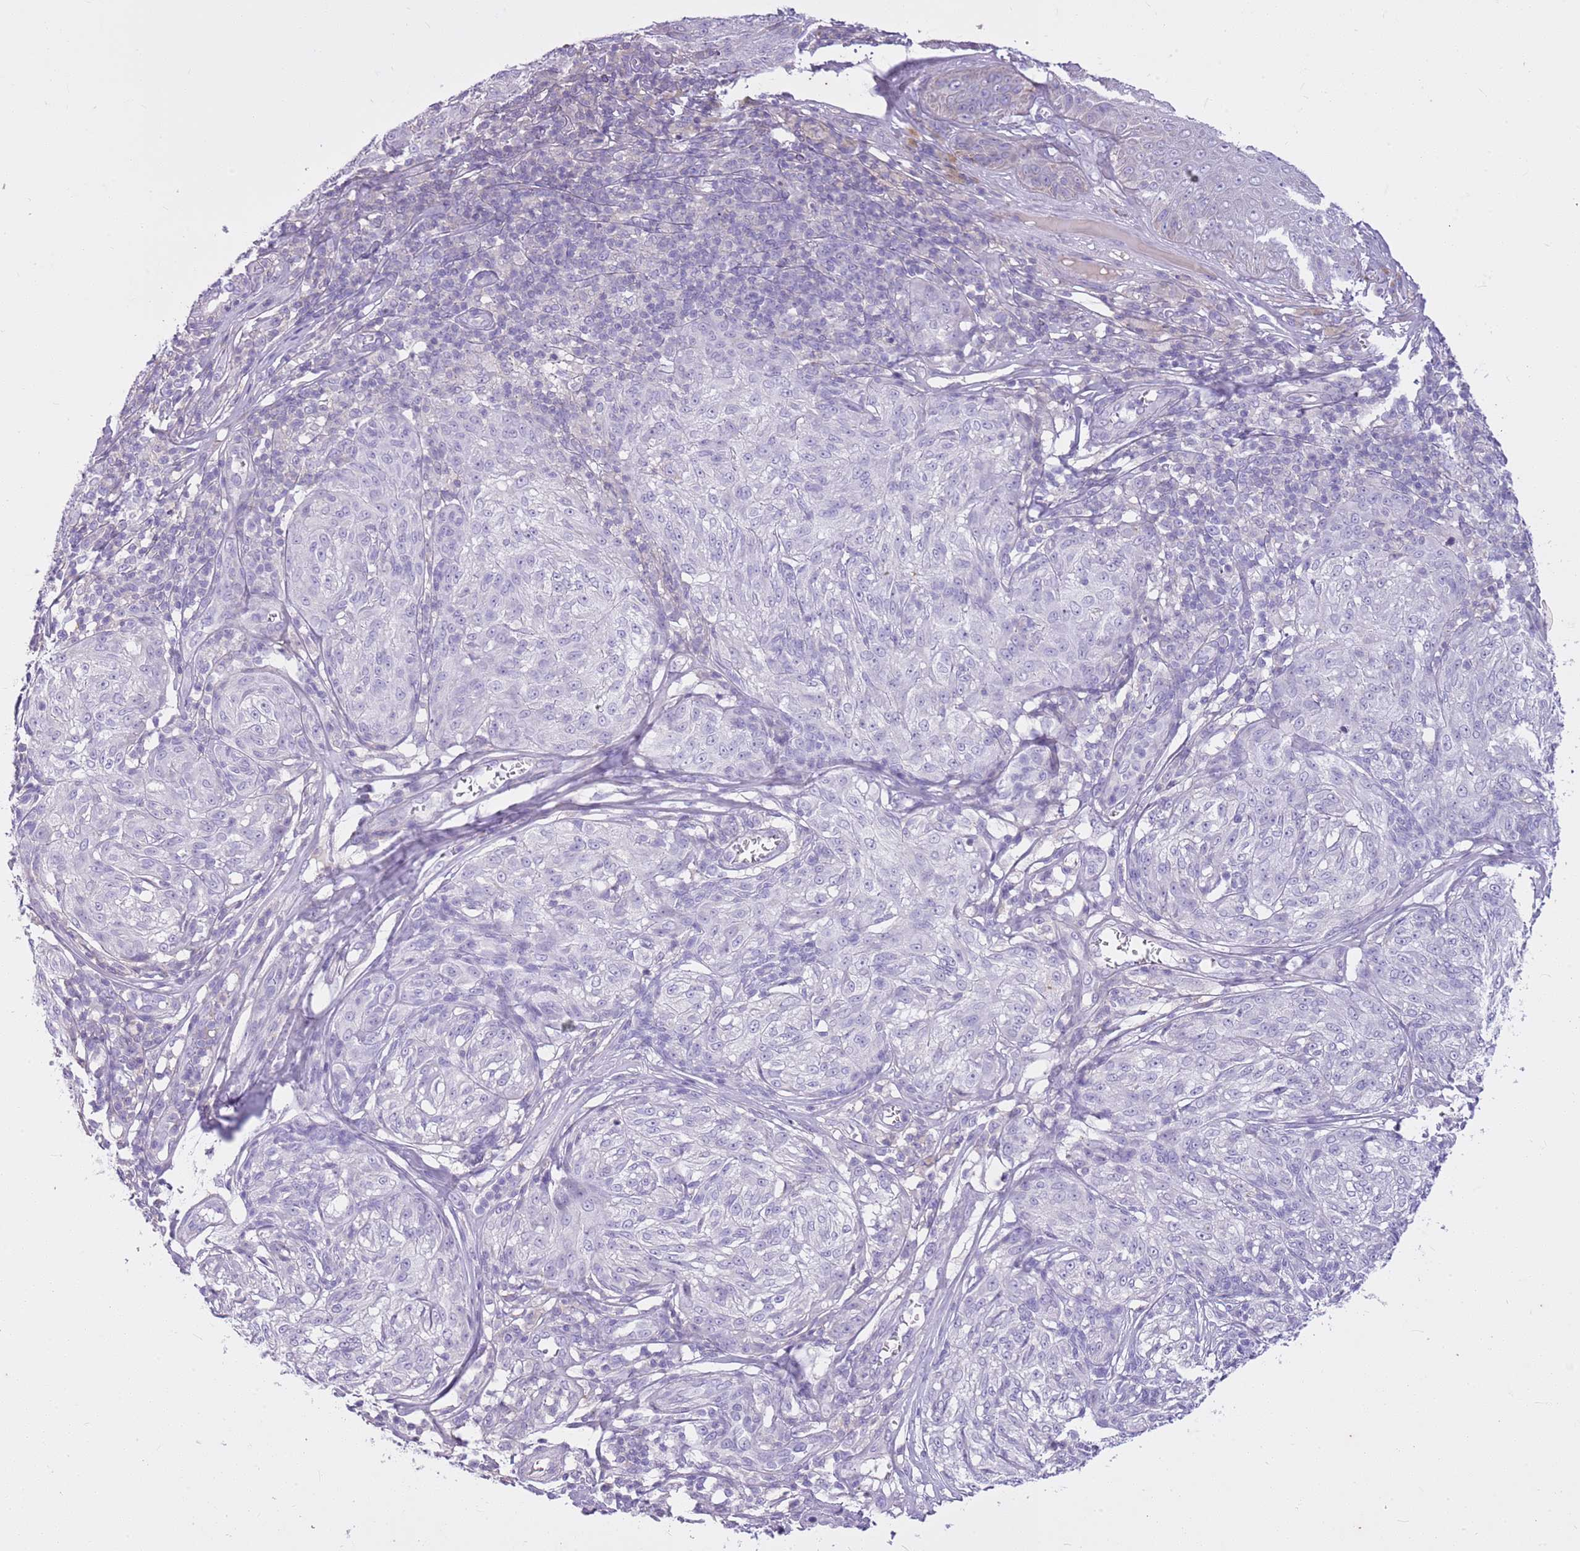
{"staining": {"intensity": "negative", "quantity": "none", "location": "none"}, "tissue": "melanoma", "cell_type": "Tumor cells", "image_type": "cancer", "snomed": [{"axis": "morphology", "description": "Malignant melanoma, NOS"}, {"axis": "topography", "description": "Skin"}], "caption": "There is no significant staining in tumor cells of melanoma.", "gene": "CNPPD1", "patient": {"sex": "female", "age": 63}}